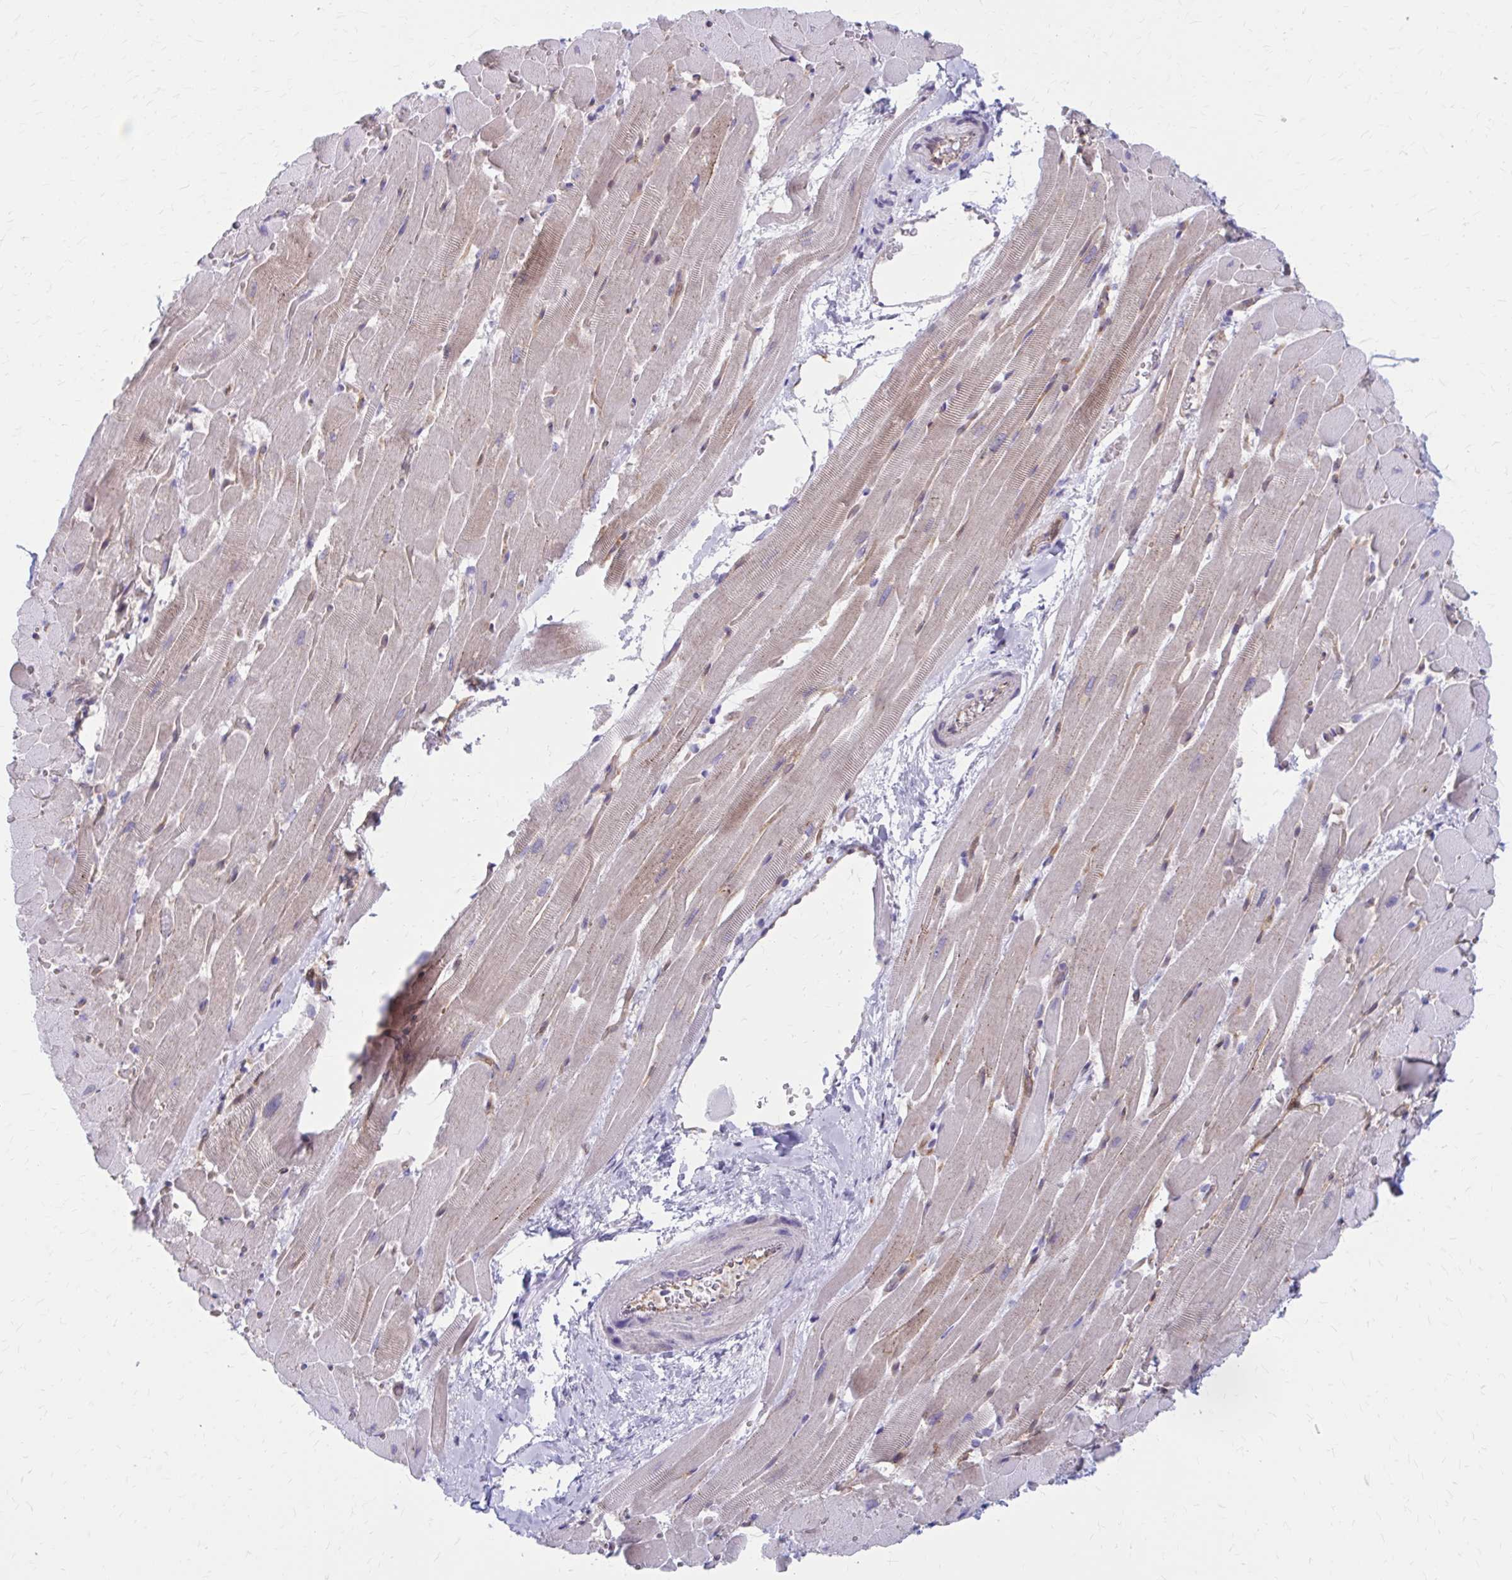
{"staining": {"intensity": "weak", "quantity": "25%-75%", "location": "cytoplasmic/membranous"}, "tissue": "heart muscle", "cell_type": "Cardiomyocytes", "image_type": "normal", "snomed": [{"axis": "morphology", "description": "Normal tissue, NOS"}, {"axis": "topography", "description": "Heart"}], "caption": "Protein staining shows weak cytoplasmic/membranous staining in about 25%-75% of cardiomyocytes in benign heart muscle.", "gene": "CLIC2", "patient": {"sex": "male", "age": 37}}